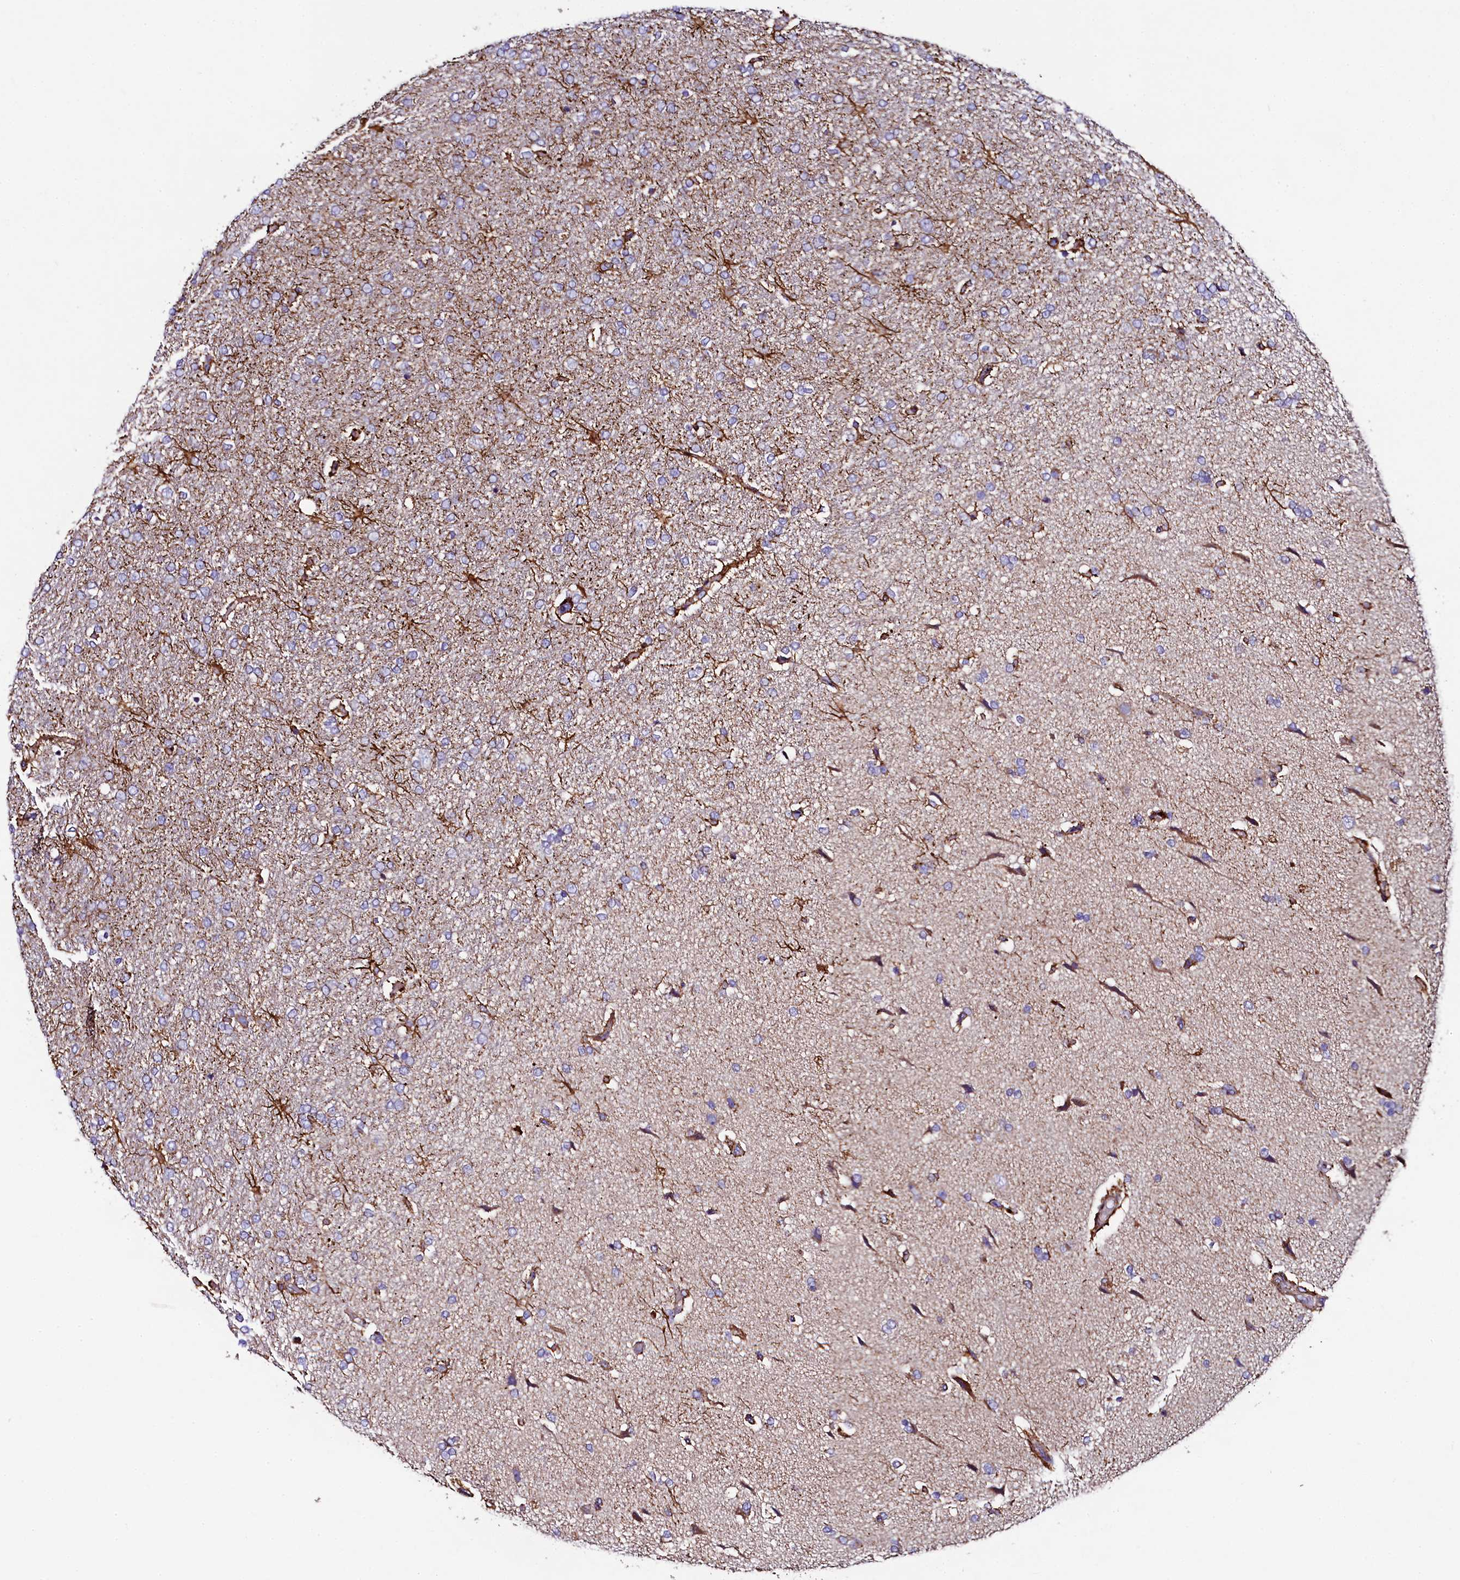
{"staining": {"intensity": "weak", "quantity": "<25%", "location": "cytoplasmic/membranous"}, "tissue": "glioma", "cell_type": "Tumor cells", "image_type": "cancer", "snomed": [{"axis": "morphology", "description": "Glioma, malignant, High grade"}, {"axis": "topography", "description": "Brain"}], "caption": "Tumor cells show no significant staining in glioma.", "gene": "CLYBL", "patient": {"sex": "male", "age": 72}}